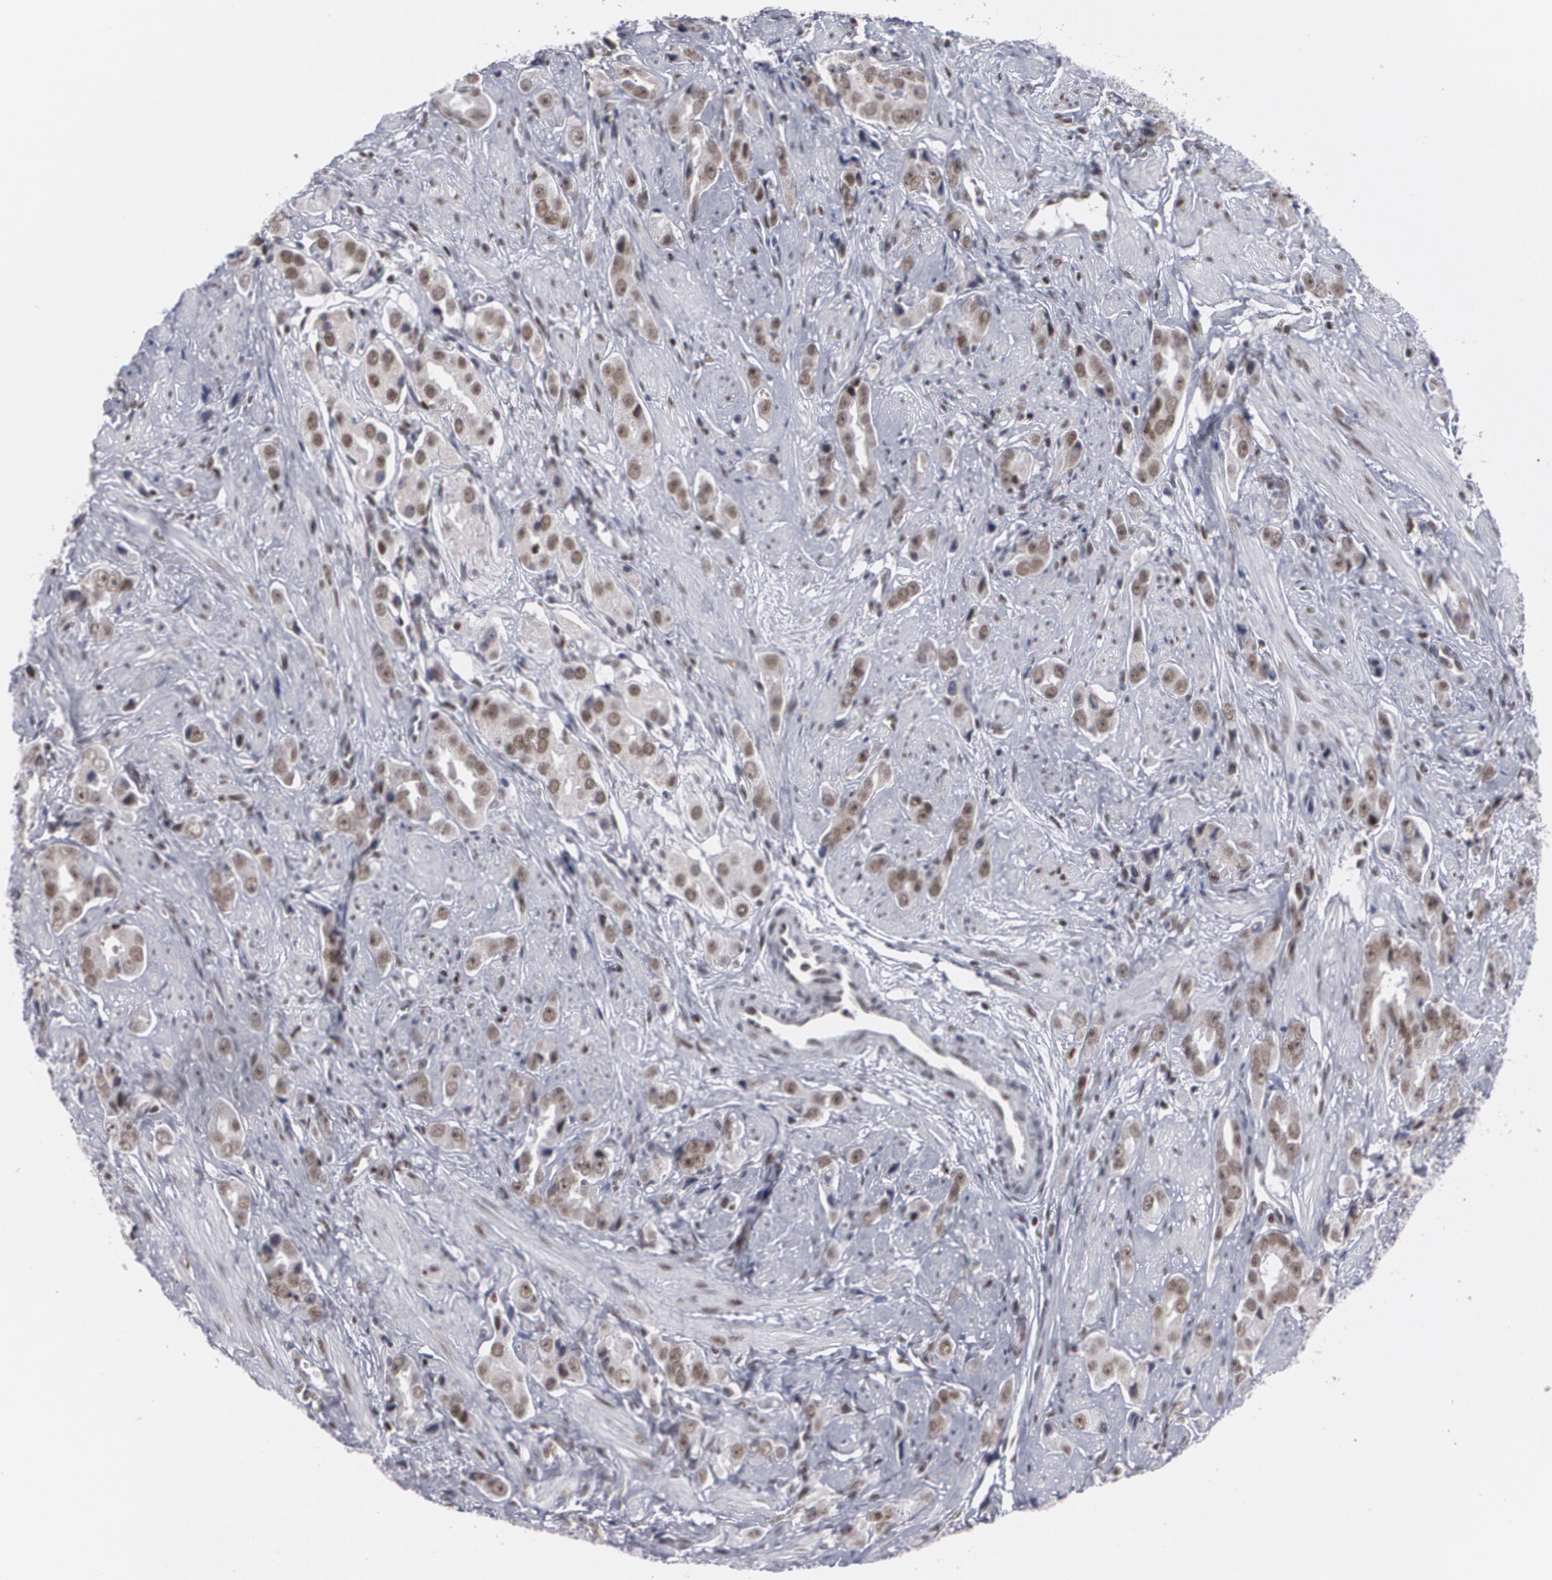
{"staining": {"intensity": "strong", "quantity": ">75%", "location": "nuclear"}, "tissue": "prostate cancer", "cell_type": "Tumor cells", "image_type": "cancer", "snomed": [{"axis": "morphology", "description": "Adenocarcinoma, Medium grade"}, {"axis": "topography", "description": "Prostate"}], "caption": "Immunohistochemistry of human prostate adenocarcinoma (medium-grade) exhibits high levels of strong nuclear positivity in about >75% of tumor cells.", "gene": "MCL1", "patient": {"sex": "male", "age": 53}}